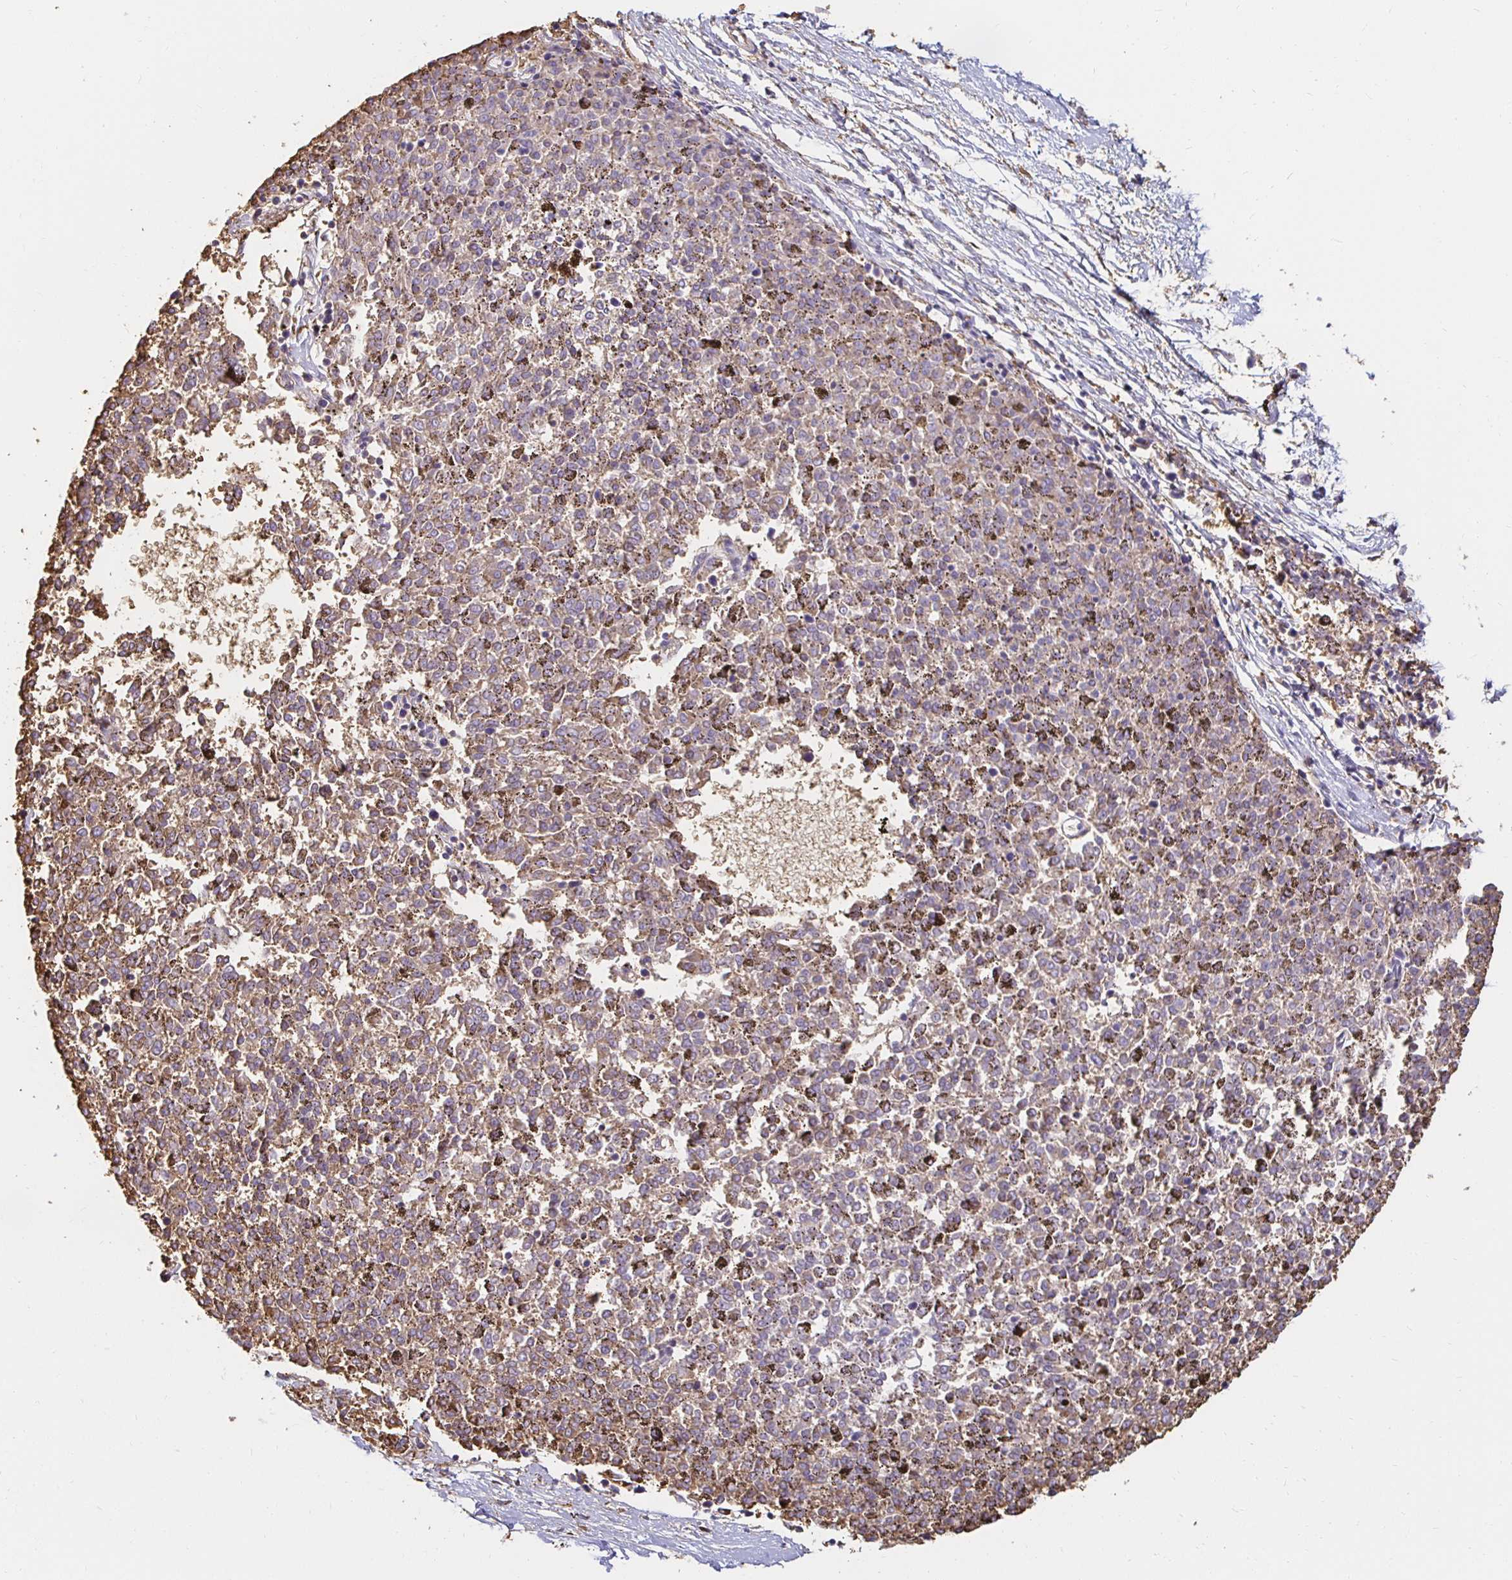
{"staining": {"intensity": "weak", "quantity": ">75%", "location": "cytoplasmic/membranous"}, "tissue": "melanoma", "cell_type": "Tumor cells", "image_type": "cancer", "snomed": [{"axis": "morphology", "description": "Malignant melanoma, NOS"}, {"axis": "topography", "description": "Skin"}], "caption": "A low amount of weak cytoplasmic/membranous expression is seen in about >75% of tumor cells in malignant melanoma tissue. The staining is performed using DAB (3,3'-diaminobenzidine) brown chromogen to label protein expression. The nuclei are counter-stained blue using hematoxylin.", "gene": "TAS1R3", "patient": {"sex": "female", "age": 72}}